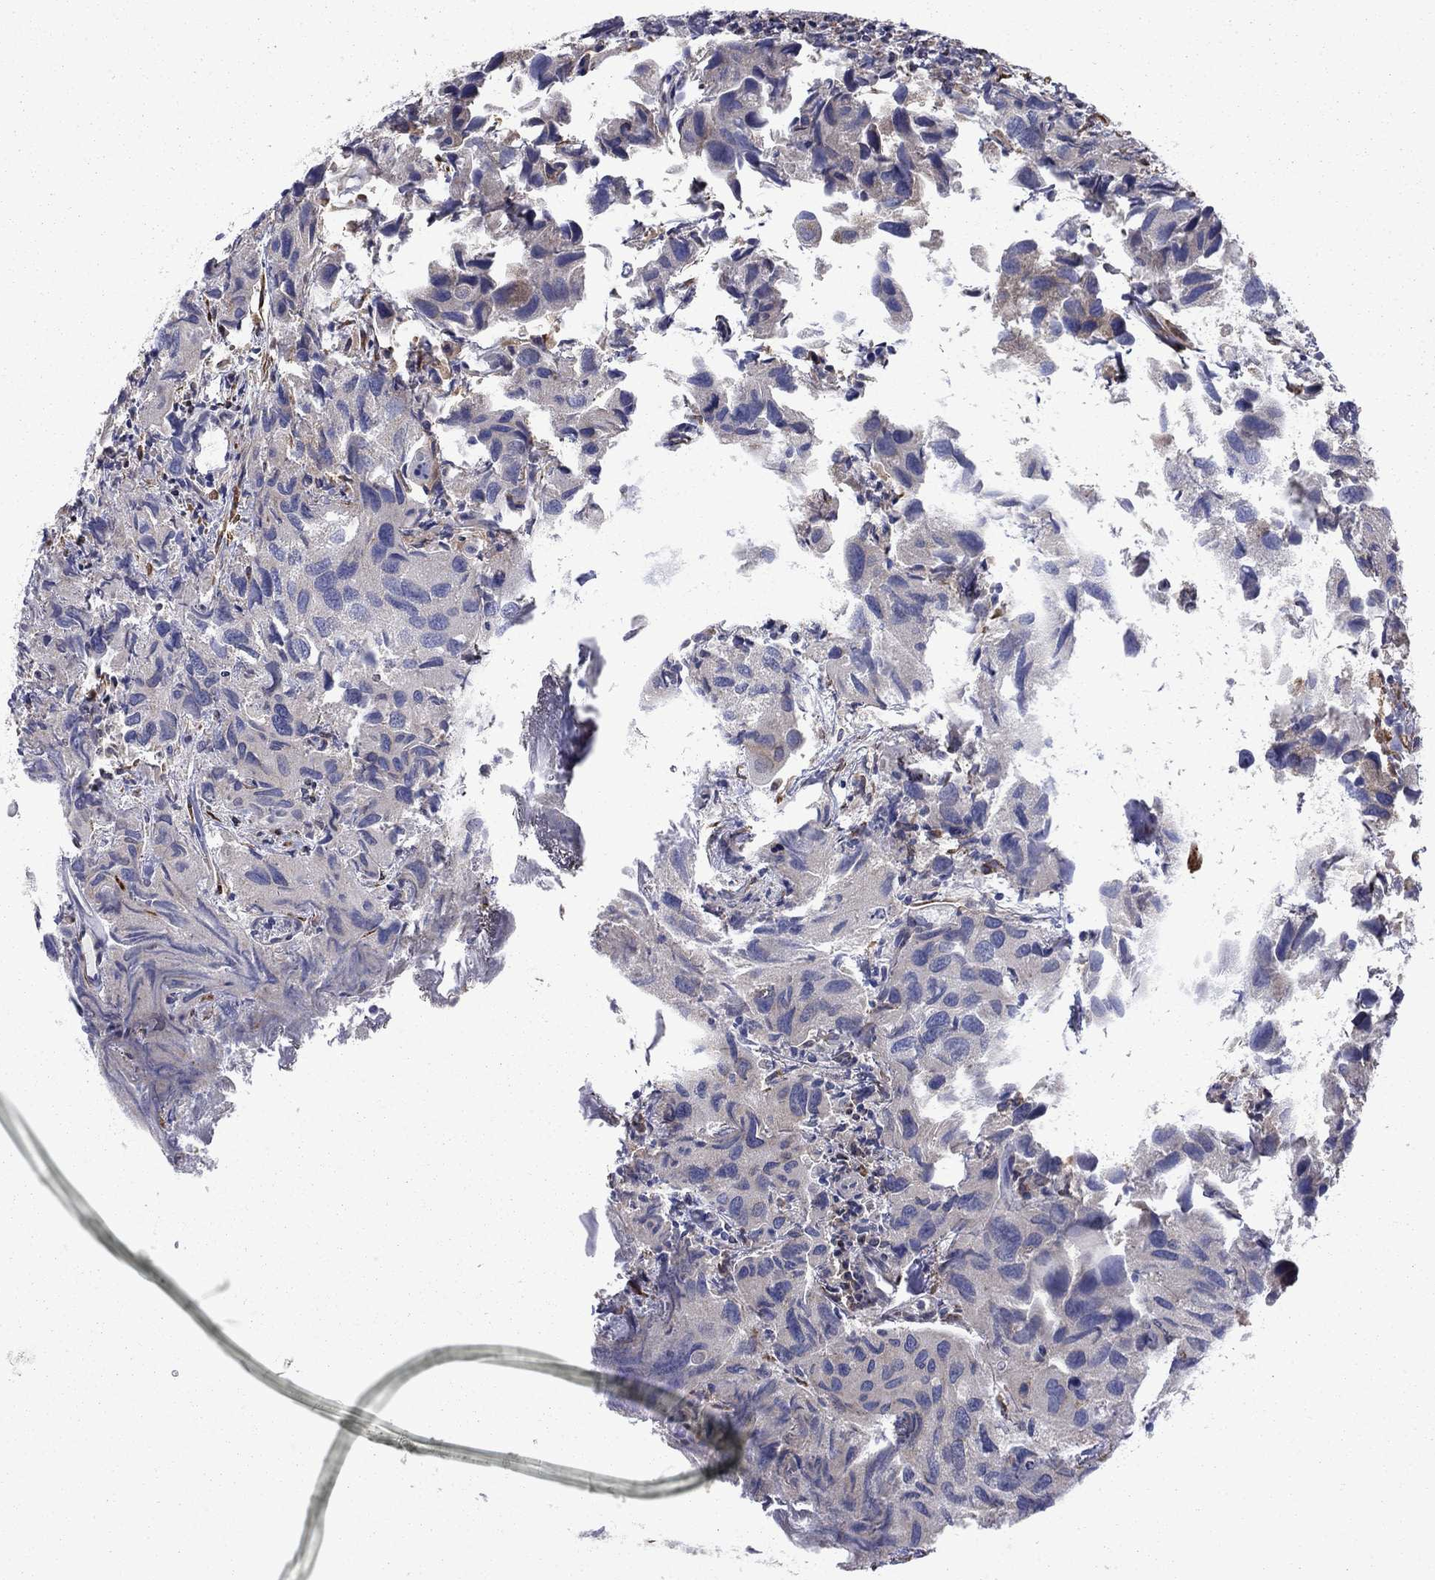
{"staining": {"intensity": "negative", "quantity": "none", "location": "none"}, "tissue": "urothelial cancer", "cell_type": "Tumor cells", "image_type": "cancer", "snomed": [{"axis": "morphology", "description": "Urothelial carcinoma, High grade"}, {"axis": "topography", "description": "Urinary bladder"}], "caption": "Image shows no significant protein staining in tumor cells of high-grade urothelial carcinoma.", "gene": "PLAU", "patient": {"sex": "male", "age": 79}}